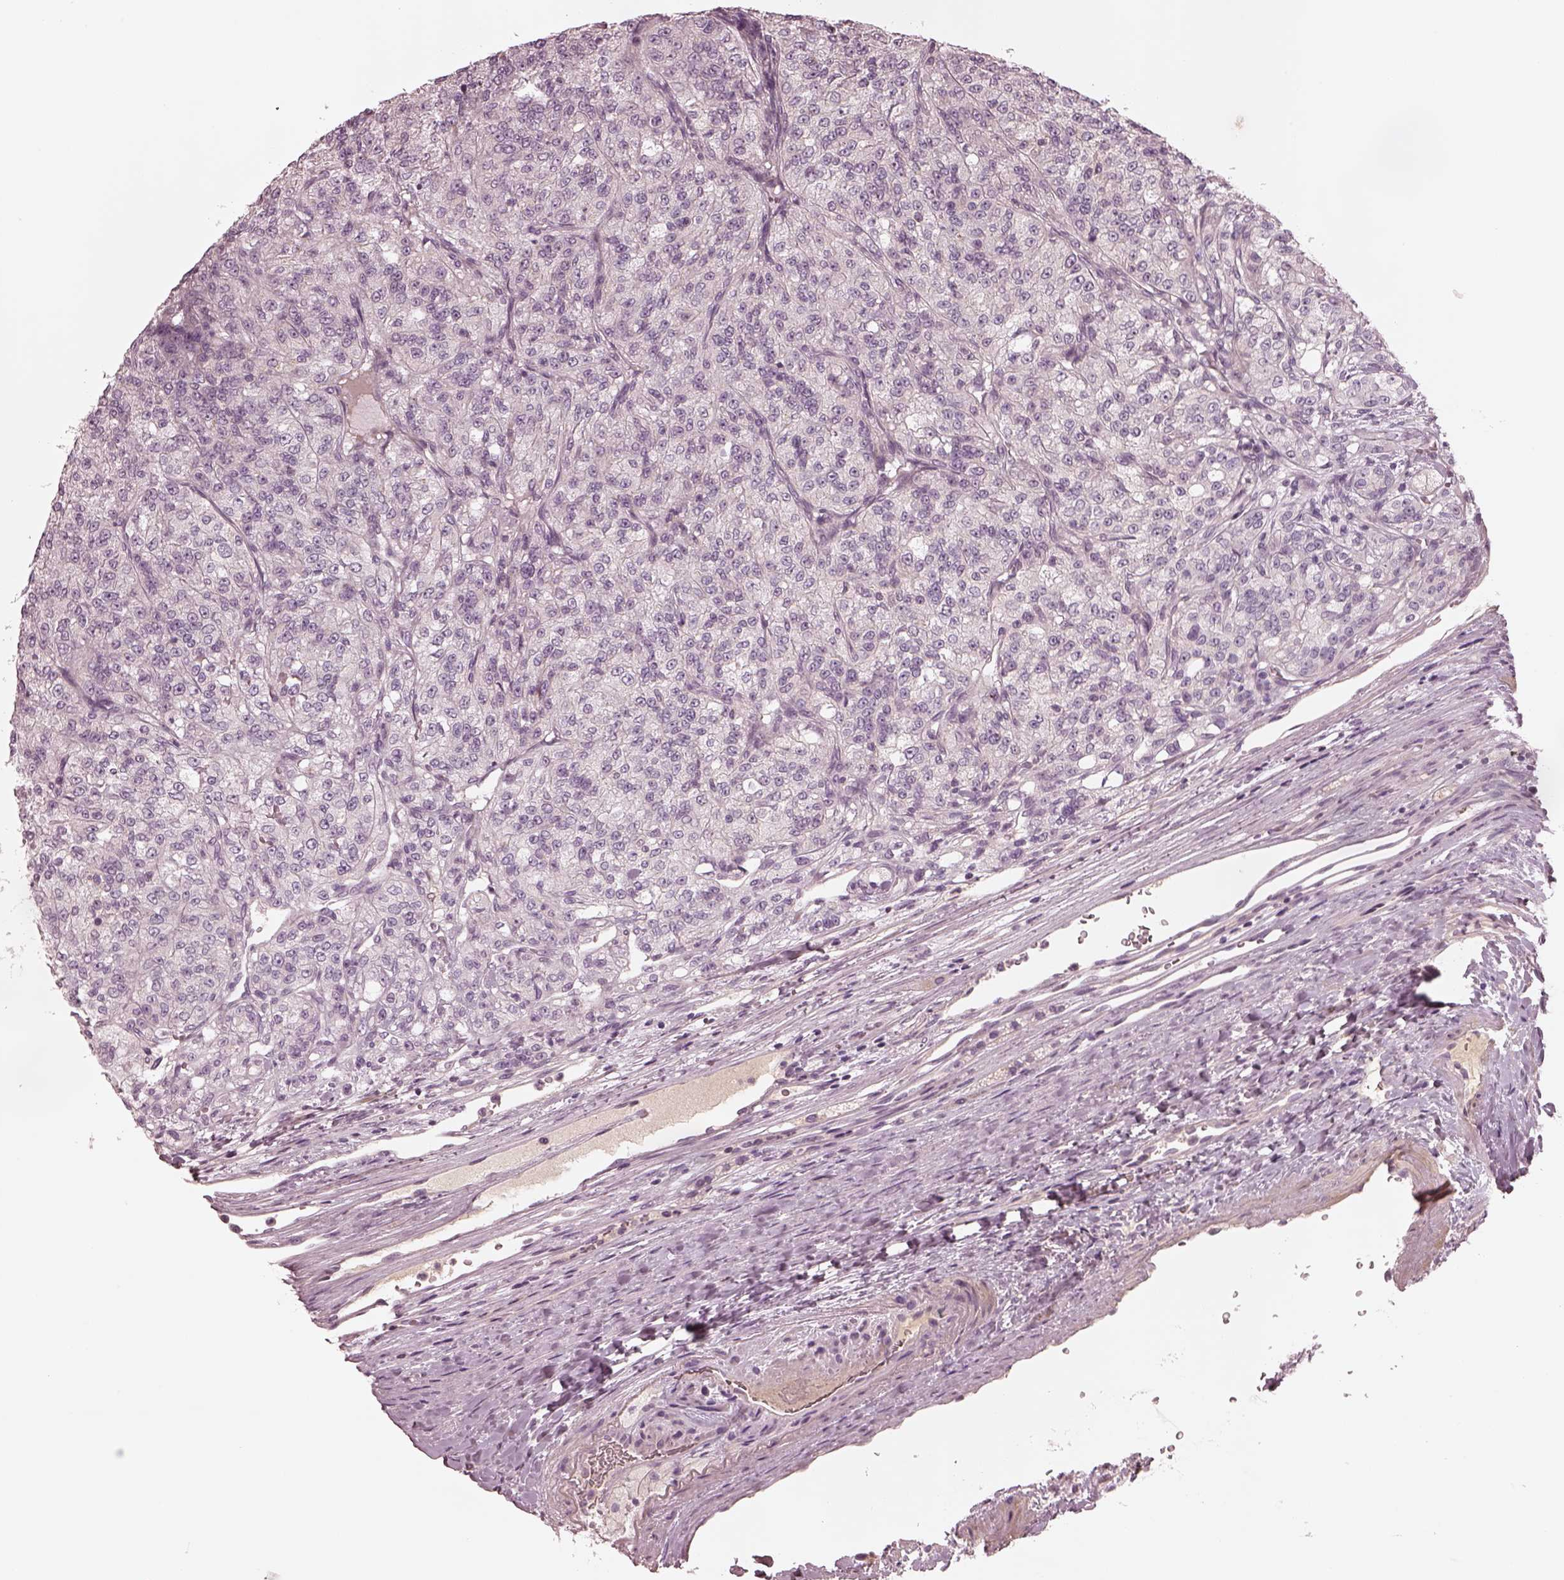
{"staining": {"intensity": "negative", "quantity": "none", "location": "none"}, "tissue": "renal cancer", "cell_type": "Tumor cells", "image_type": "cancer", "snomed": [{"axis": "morphology", "description": "Adenocarcinoma, NOS"}, {"axis": "topography", "description": "Kidney"}], "caption": "This is an IHC micrograph of human renal adenocarcinoma. There is no staining in tumor cells.", "gene": "SDCBP2", "patient": {"sex": "female", "age": 63}}